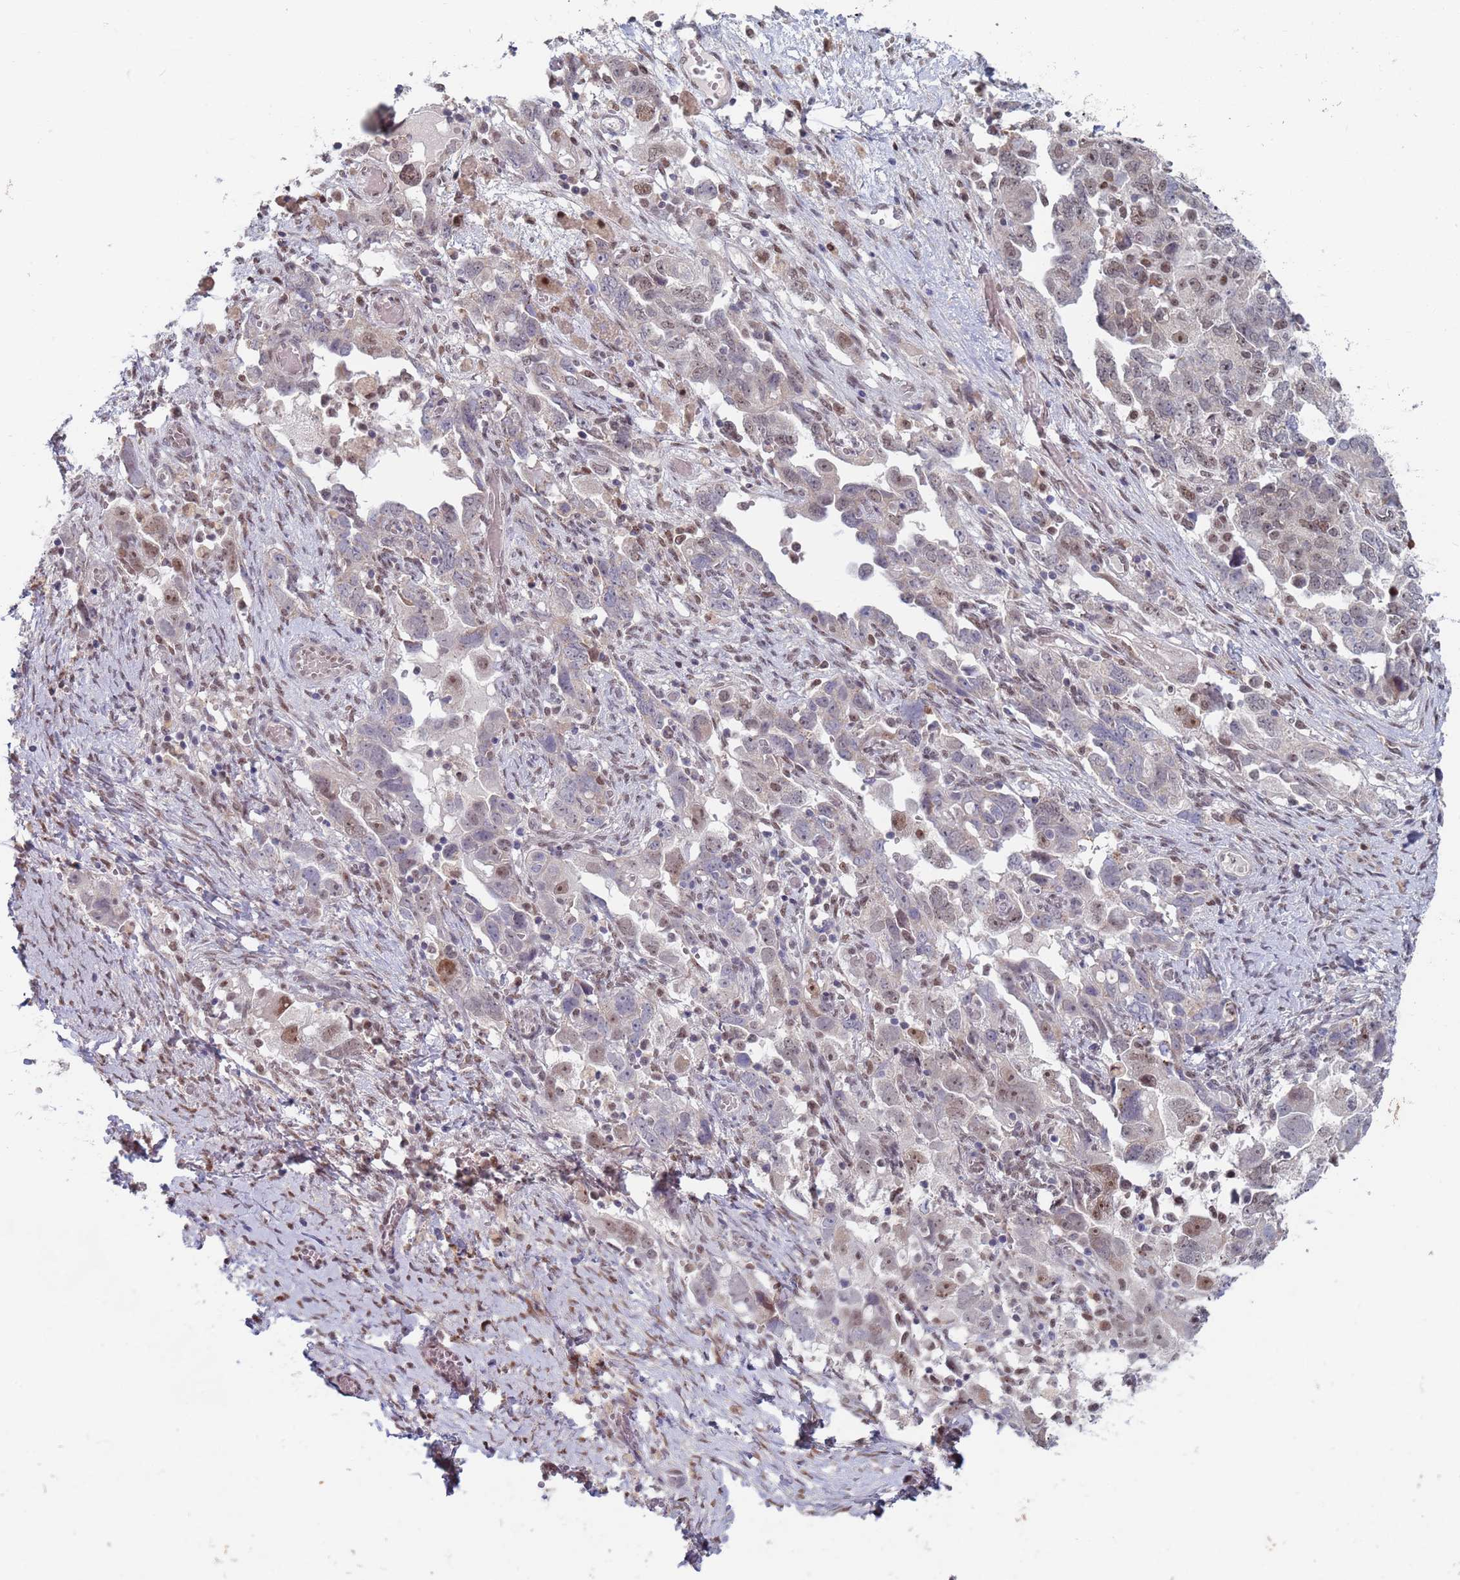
{"staining": {"intensity": "moderate", "quantity": "<25%", "location": "nuclear"}, "tissue": "ovarian cancer", "cell_type": "Tumor cells", "image_type": "cancer", "snomed": [{"axis": "morphology", "description": "Carcinoma, NOS"}, {"axis": "morphology", "description": "Cystadenocarcinoma, serous, NOS"}, {"axis": "topography", "description": "Ovary"}], "caption": "A high-resolution histopathology image shows immunohistochemistry (IHC) staining of ovarian cancer (serous cystadenocarcinoma), which displays moderate nuclear staining in approximately <25% of tumor cells.", "gene": "RPP25", "patient": {"sex": "female", "age": 69}}